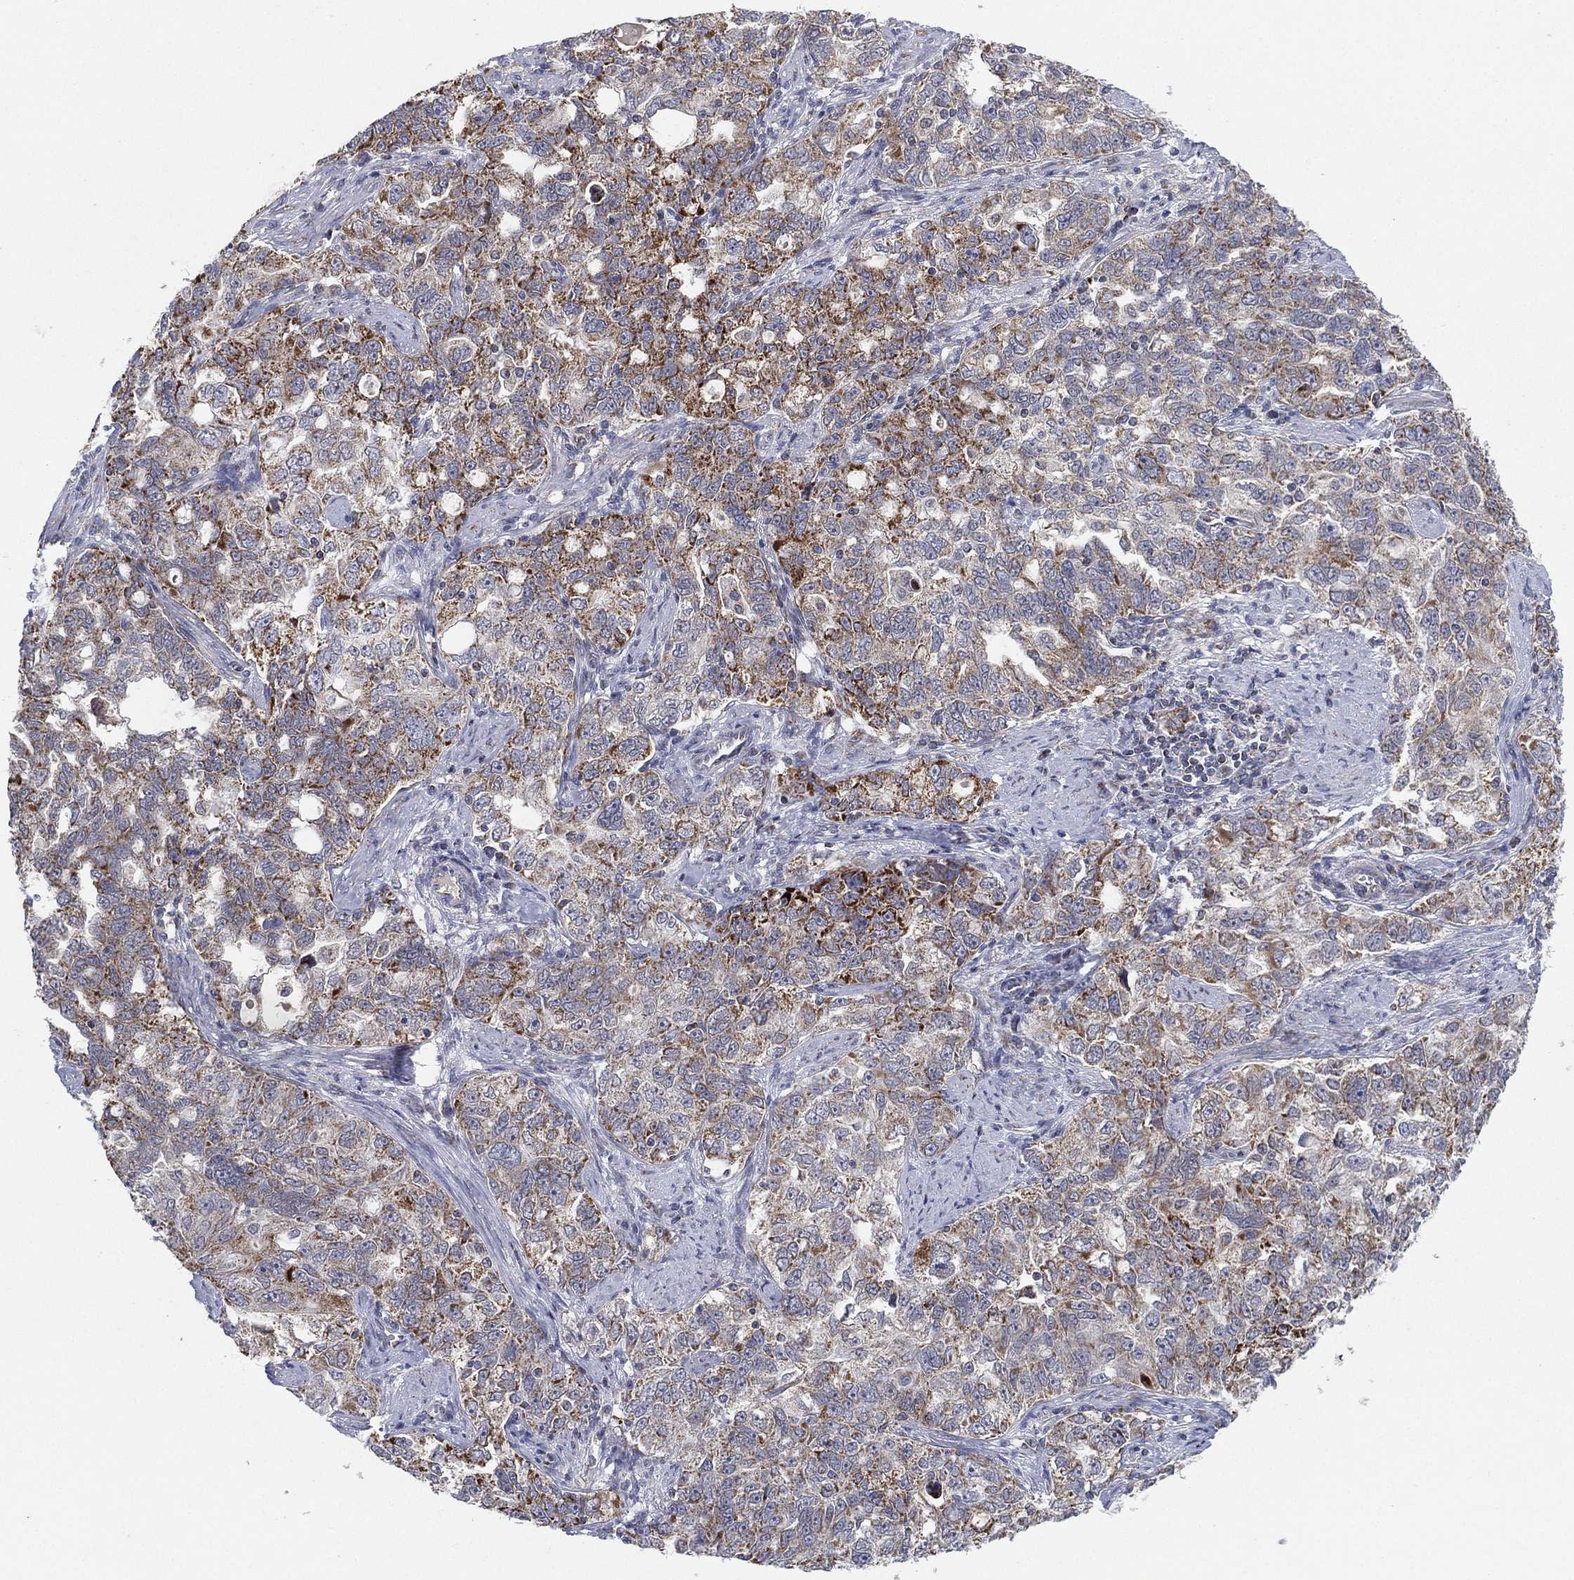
{"staining": {"intensity": "moderate", "quantity": ">75%", "location": "cytoplasmic/membranous"}, "tissue": "ovarian cancer", "cell_type": "Tumor cells", "image_type": "cancer", "snomed": [{"axis": "morphology", "description": "Cystadenocarcinoma, serous, NOS"}, {"axis": "topography", "description": "Ovary"}], "caption": "Human serous cystadenocarcinoma (ovarian) stained with a brown dye demonstrates moderate cytoplasmic/membranous positive expression in approximately >75% of tumor cells.", "gene": "PSMG4", "patient": {"sex": "female", "age": 51}}